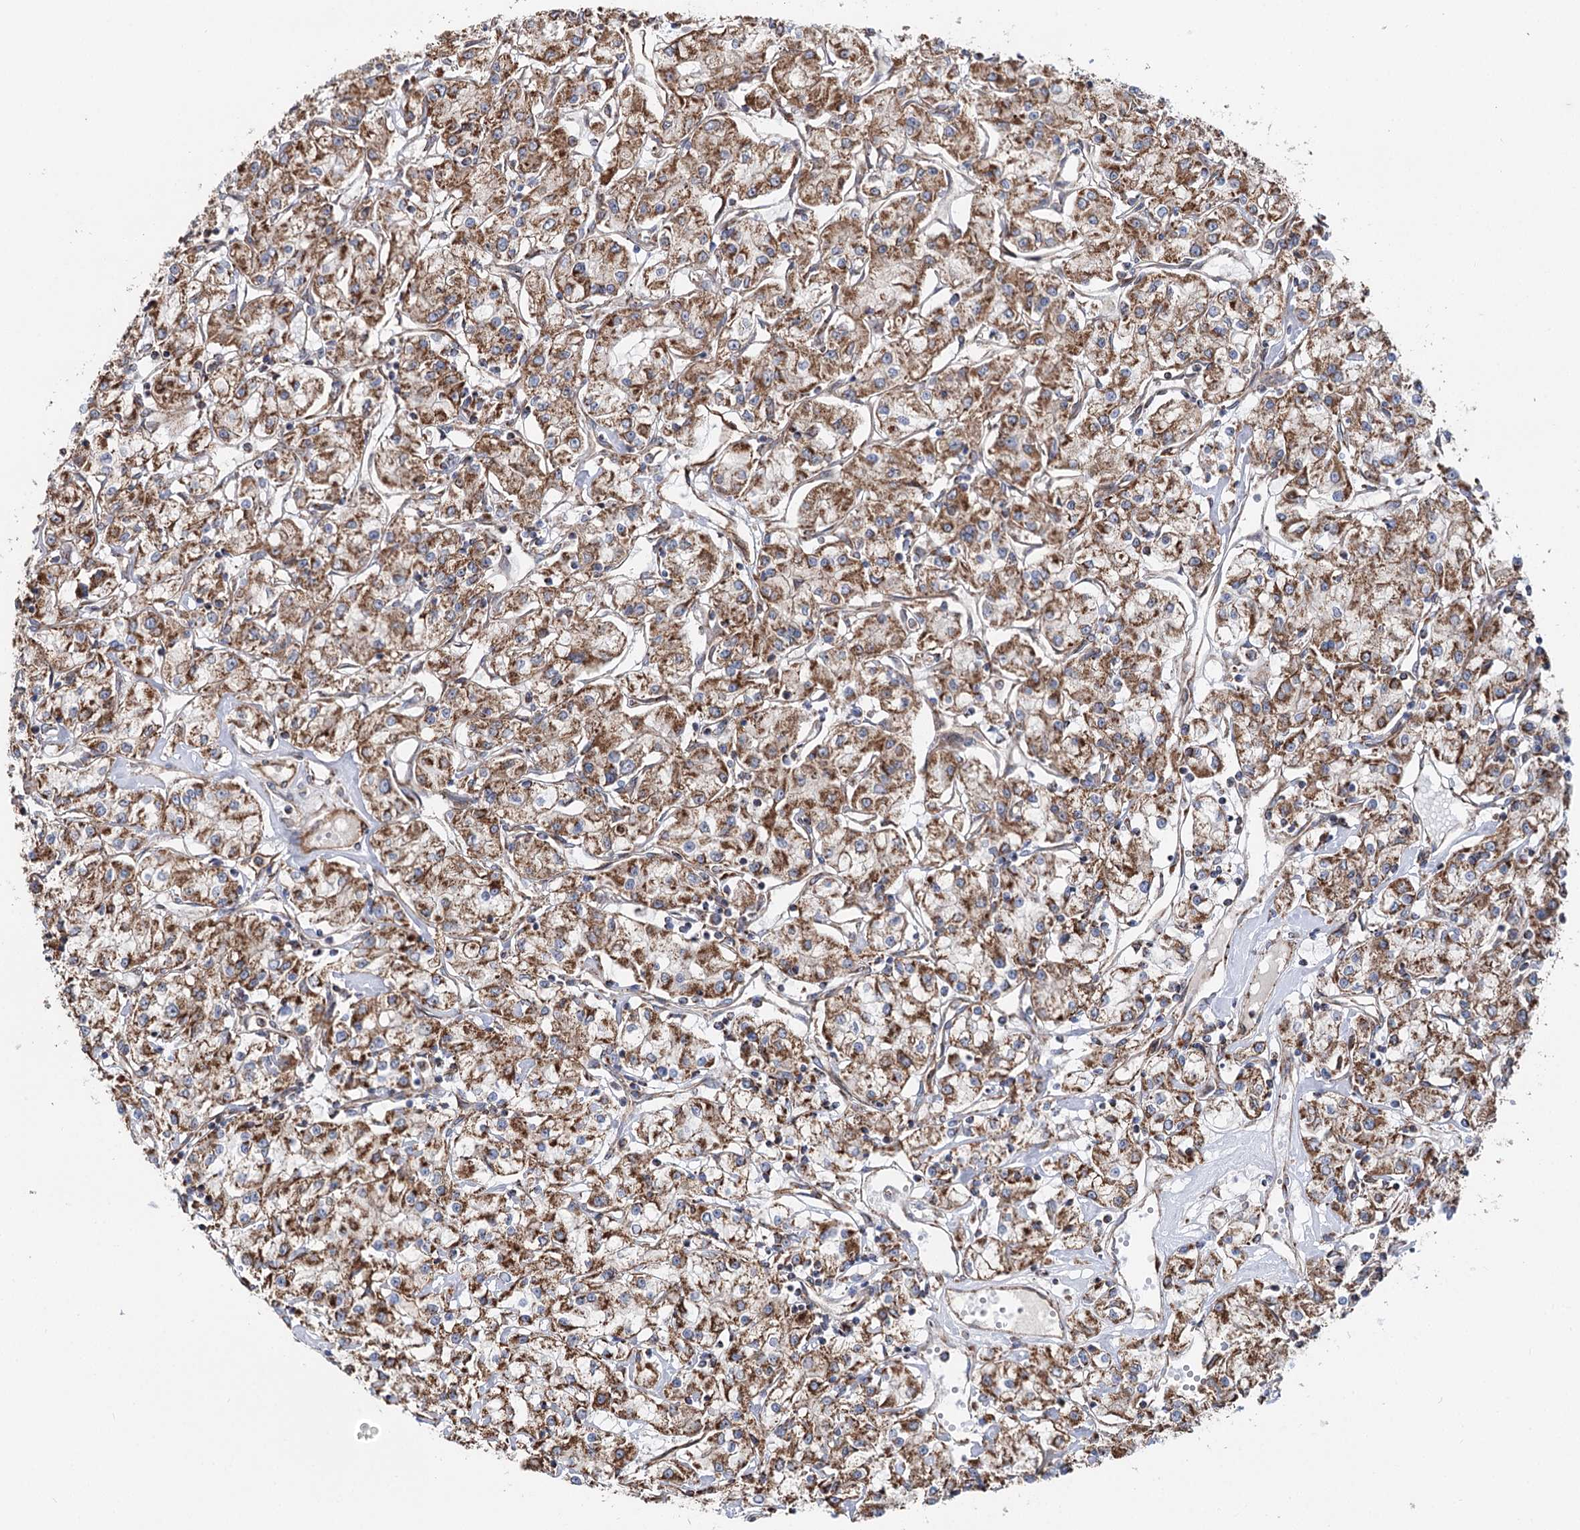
{"staining": {"intensity": "moderate", "quantity": ">75%", "location": "cytoplasmic/membranous"}, "tissue": "renal cancer", "cell_type": "Tumor cells", "image_type": "cancer", "snomed": [{"axis": "morphology", "description": "Adenocarcinoma, NOS"}, {"axis": "topography", "description": "Kidney"}], "caption": "Immunohistochemical staining of renal cancer (adenocarcinoma) demonstrates medium levels of moderate cytoplasmic/membranous positivity in approximately >75% of tumor cells.", "gene": "MSANTD2", "patient": {"sex": "female", "age": 59}}